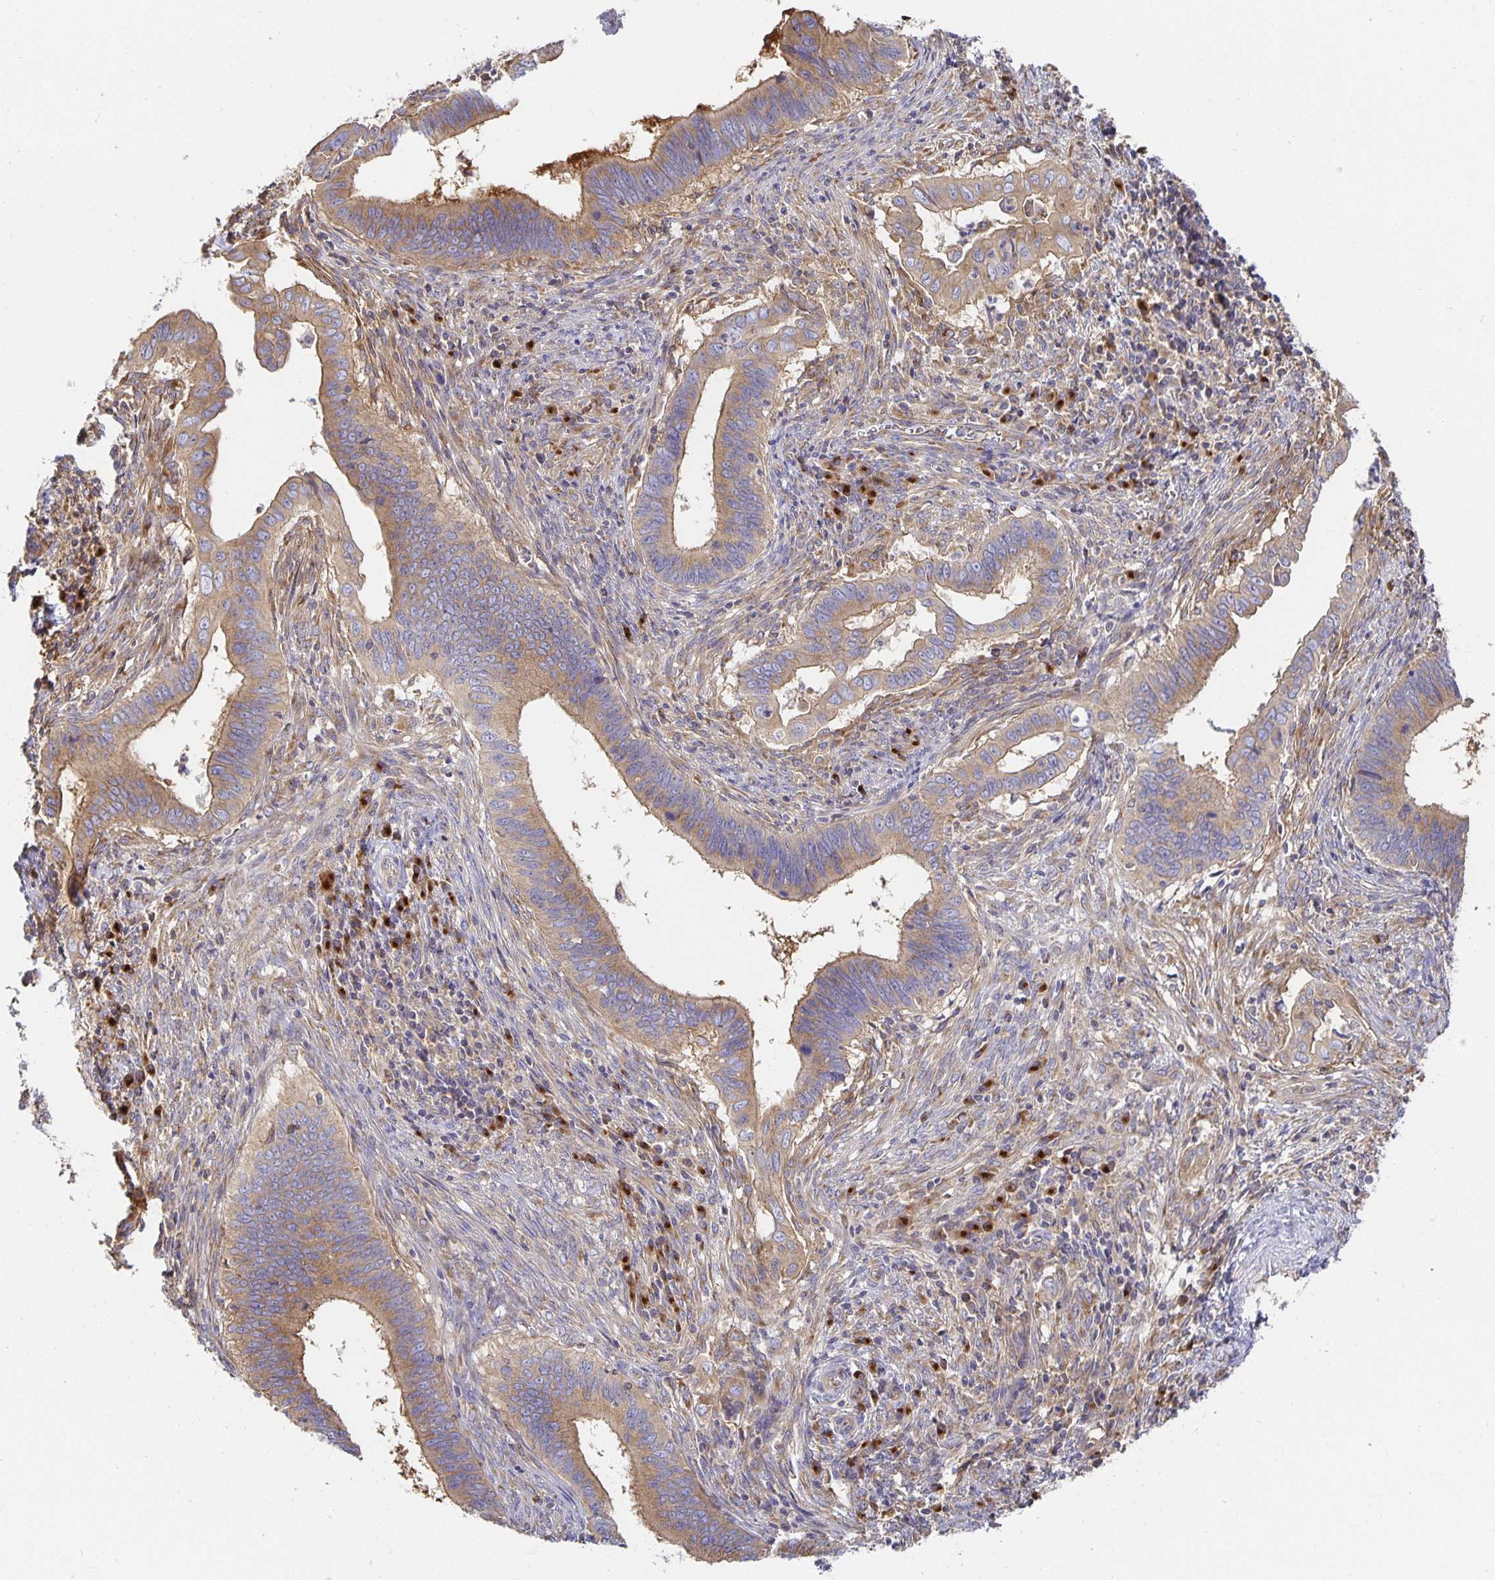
{"staining": {"intensity": "moderate", "quantity": ">75%", "location": "cytoplasmic/membranous"}, "tissue": "cervical cancer", "cell_type": "Tumor cells", "image_type": "cancer", "snomed": [{"axis": "morphology", "description": "Adenocarcinoma, NOS"}, {"axis": "topography", "description": "Cervix"}], "caption": "IHC photomicrograph of neoplastic tissue: cervical cancer stained using immunohistochemistry (IHC) reveals medium levels of moderate protein expression localized specifically in the cytoplasmic/membranous of tumor cells, appearing as a cytoplasmic/membranous brown color.", "gene": "USO1", "patient": {"sex": "female", "age": 42}}